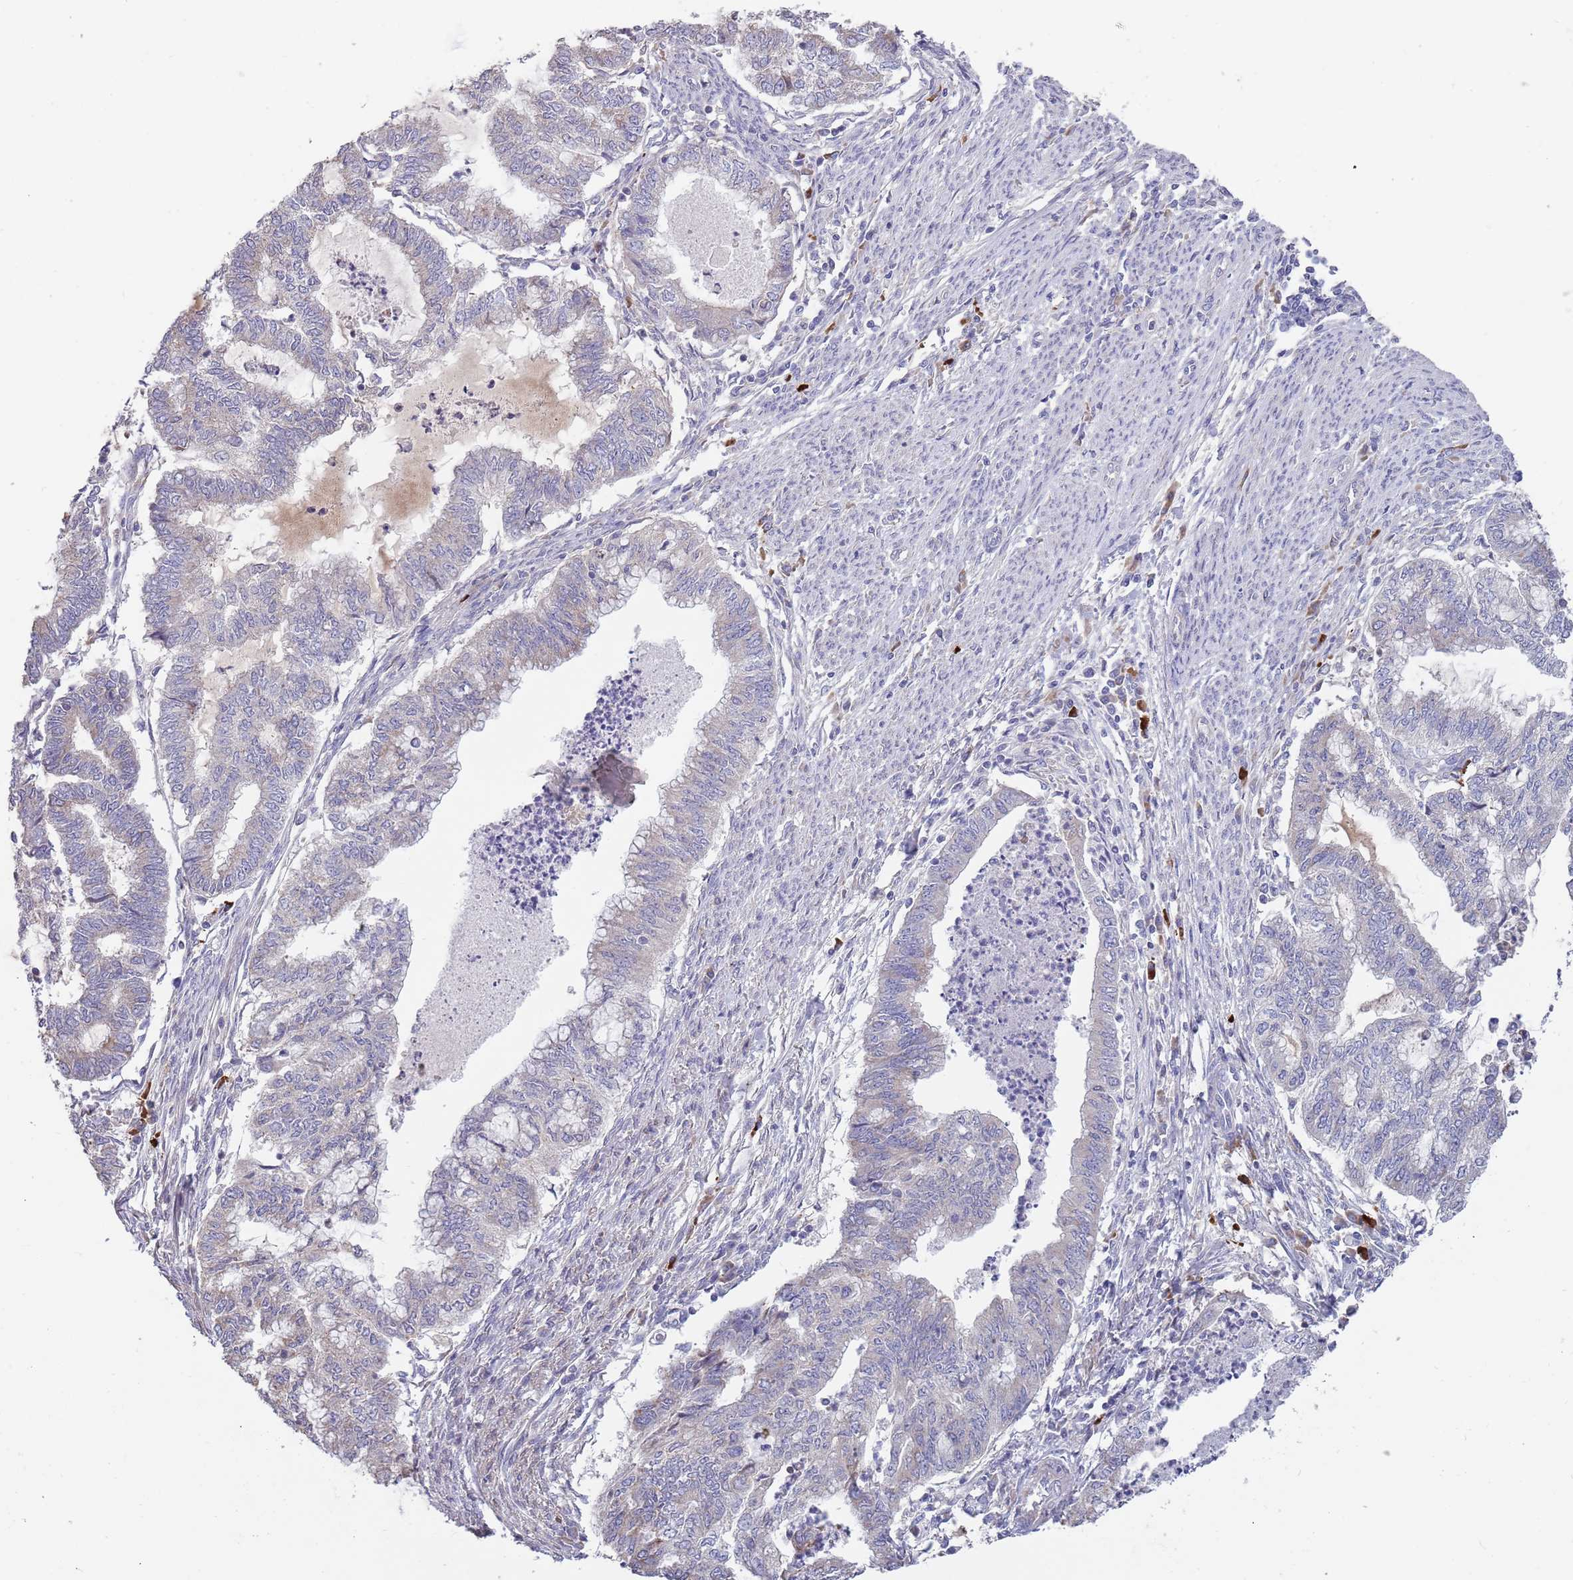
{"staining": {"intensity": "negative", "quantity": "none", "location": "none"}, "tissue": "endometrial cancer", "cell_type": "Tumor cells", "image_type": "cancer", "snomed": [{"axis": "morphology", "description": "Adenocarcinoma, NOS"}, {"axis": "topography", "description": "Endometrium"}], "caption": "Tumor cells show no significant protein positivity in endometrial adenocarcinoma. (Stains: DAB (3,3'-diaminobenzidine) immunohistochemistry (IHC) with hematoxylin counter stain, Microscopy: brightfield microscopy at high magnification).", "gene": "SUSD1", "patient": {"sex": "female", "age": 79}}